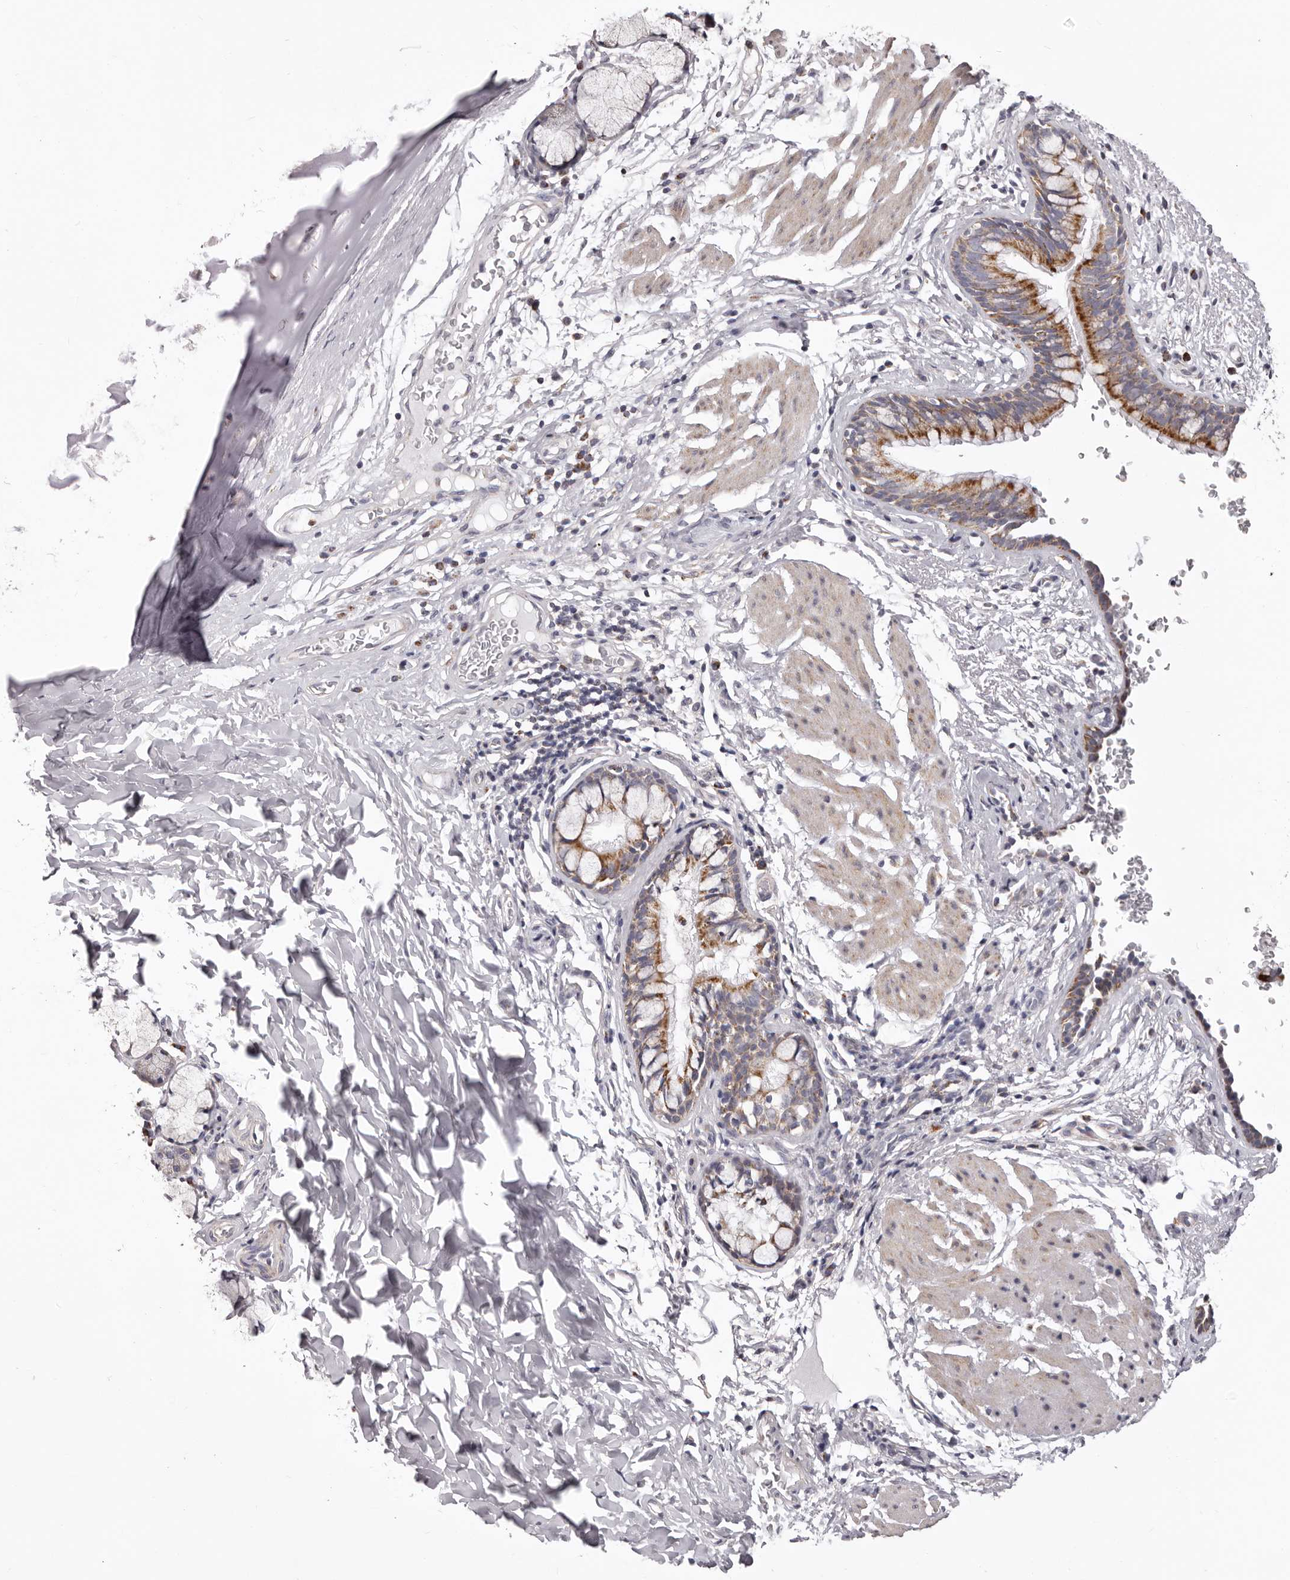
{"staining": {"intensity": "strong", "quantity": ">75%", "location": "cytoplasmic/membranous"}, "tissue": "bronchus", "cell_type": "Respiratory epithelial cells", "image_type": "normal", "snomed": [{"axis": "morphology", "description": "Normal tissue, NOS"}, {"axis": "topography", "description": "Cartilage tissue"}, {"axis": "topography", "description": "Bronchus"}], "caption": "Protein staining exhibits strong cytoplasmic/membranous expression in approximately >75% of respiratory epithelial cells in normal bronchus. The staining was performed using DAB, with brown indicating positive protein expression. Nuclei are stained blue with hematoxylin.", "gene": "PRMT2", "patient": {"sex": "female", "age": 36}}